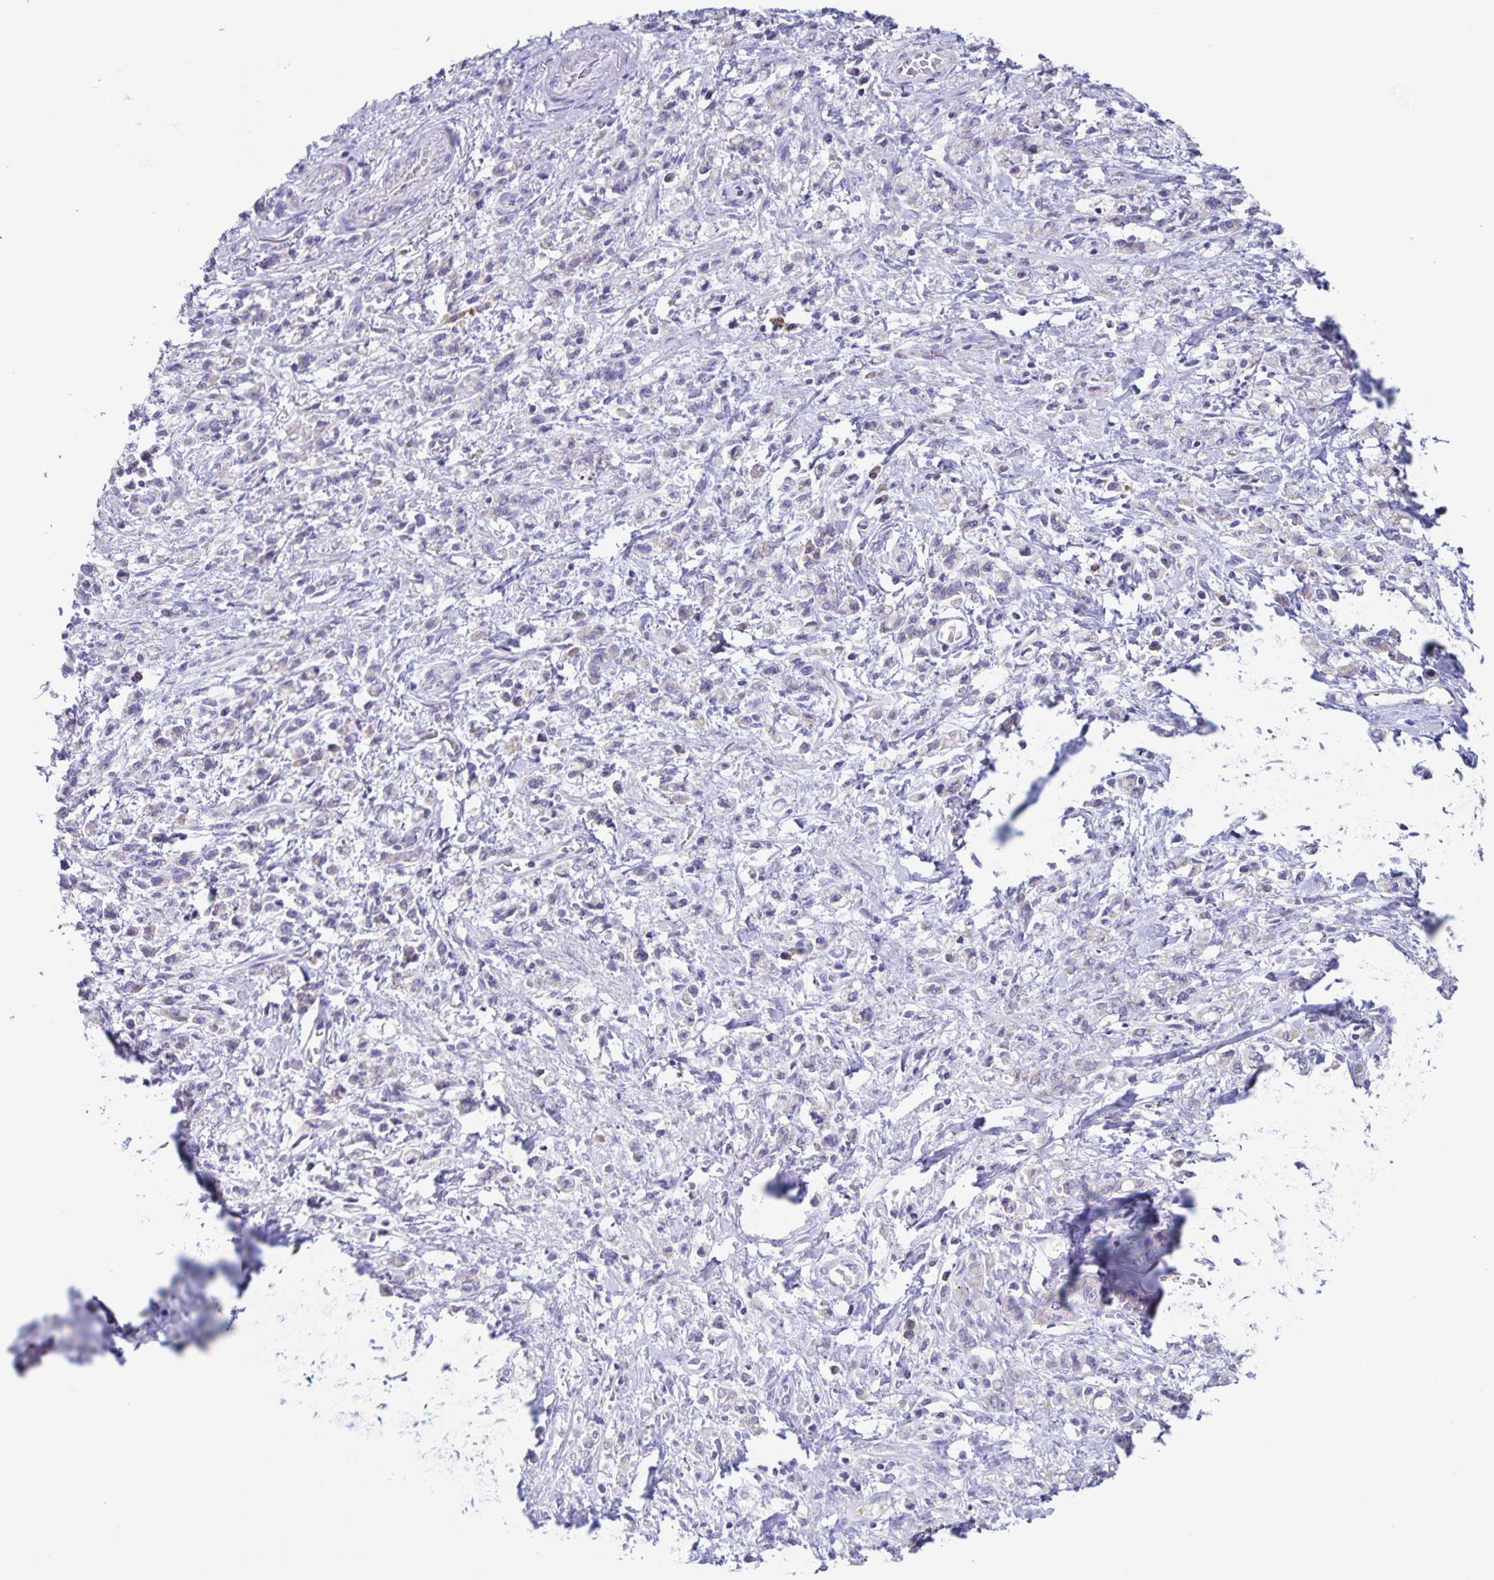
{"staining": {"intensity": "negative", "quantity": "none", "location": "none"}, "tissue": "stomach cancer", "cell_type": "Tumor cells", "image_type": "cancer", "snomed": [{"axis": "morphology", "description": "Adenocarcinoma, NOS"}, {"axis": "topography", "description": "Stomach"}], "caption": "The micrograph demonstrates no significant expression in tumor cells of stomach adenocarcinoma.", "gene": "RPL36A", "patient": {"sex": "male", "age": 77}}